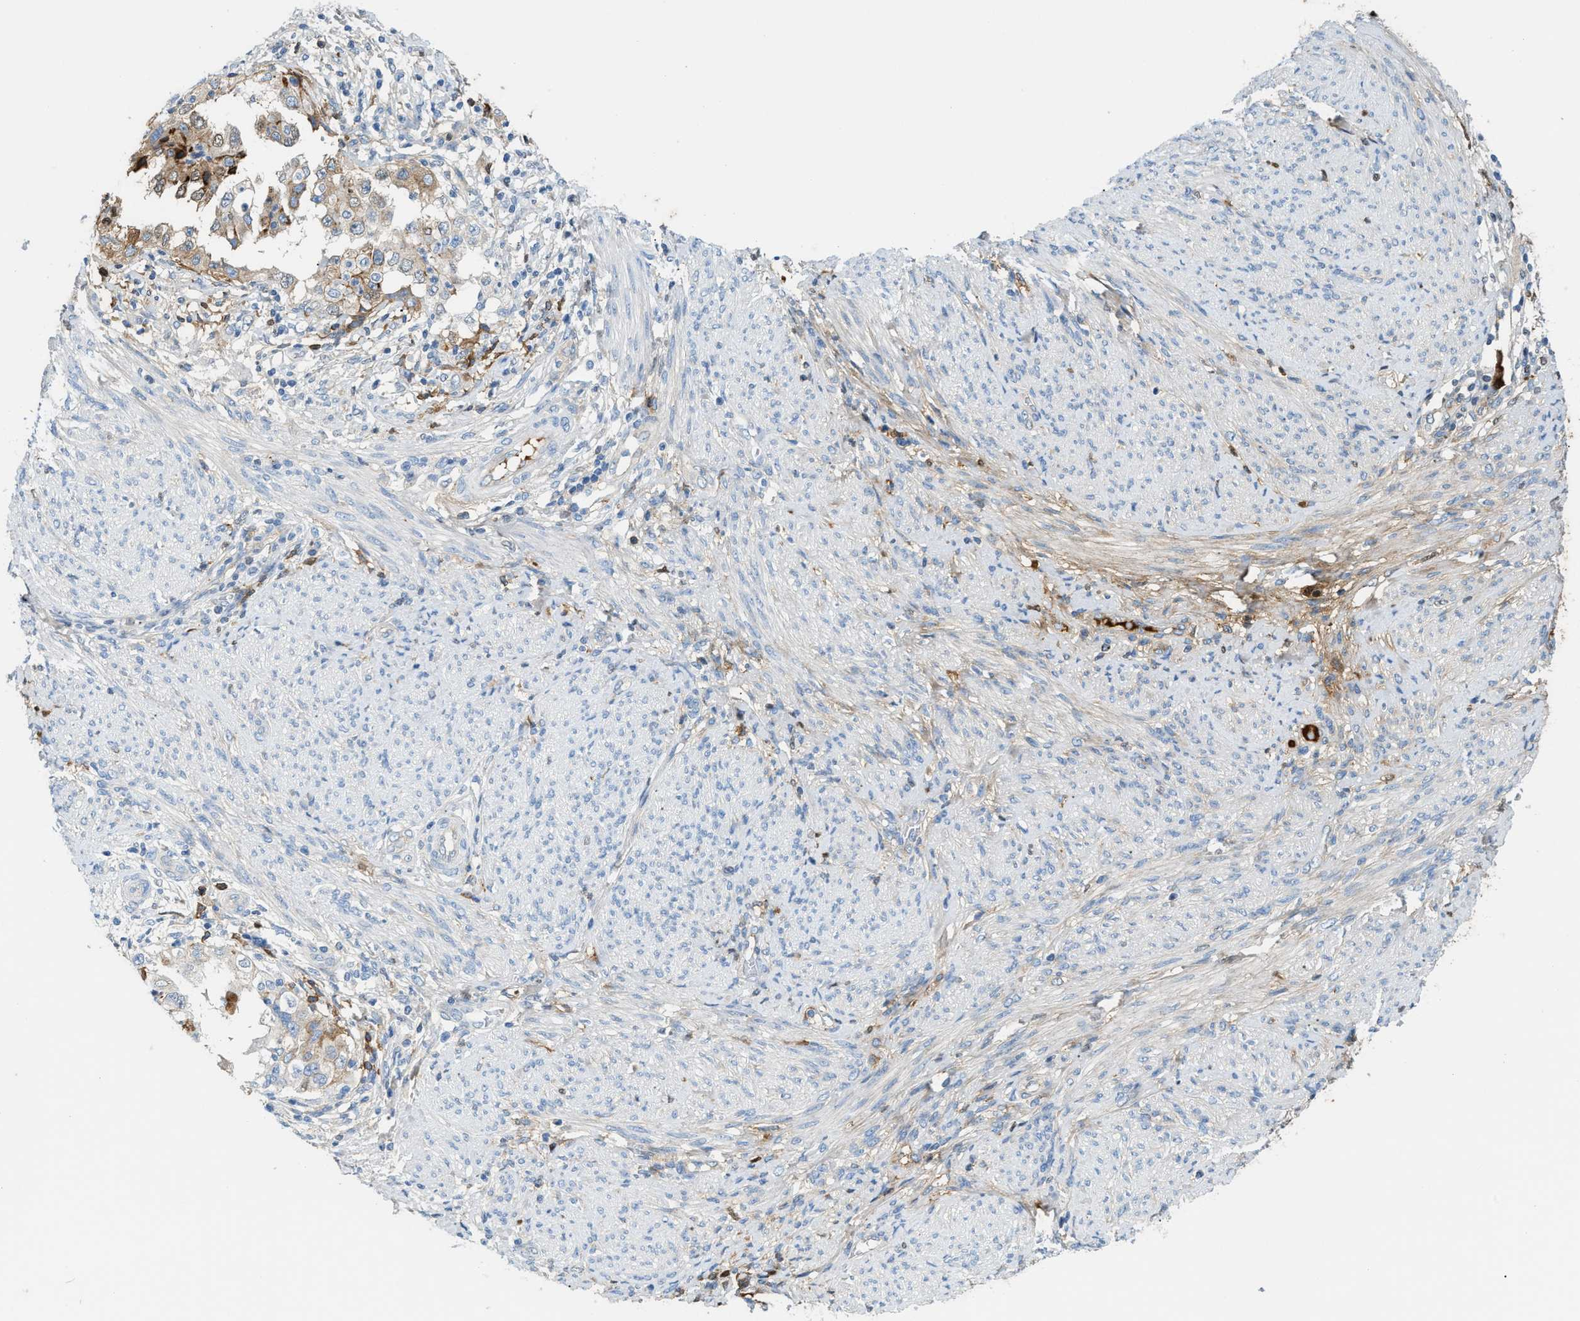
{"staining": {"intensity": "weak", "quantity": ">75%", "location": "cytoplasmic/membranous"}, "tissue": "endometrial cancer", "cell_type": "Tumor cells", "image_type": "cancer", "snomed": [{"axis": "morphology", "description": "Adenocarcinoma, NOS"}, {"axis": "topography", "description": "Endometrium"}], "caption": "Immunohistochemical staining of adenocarcinoma (endometrial) shows weak cytoplasmic/membranous protein expression in about >75% of tumor cells.", "gene": "CFI", "patient": {"sex": "female", "age": 85}}